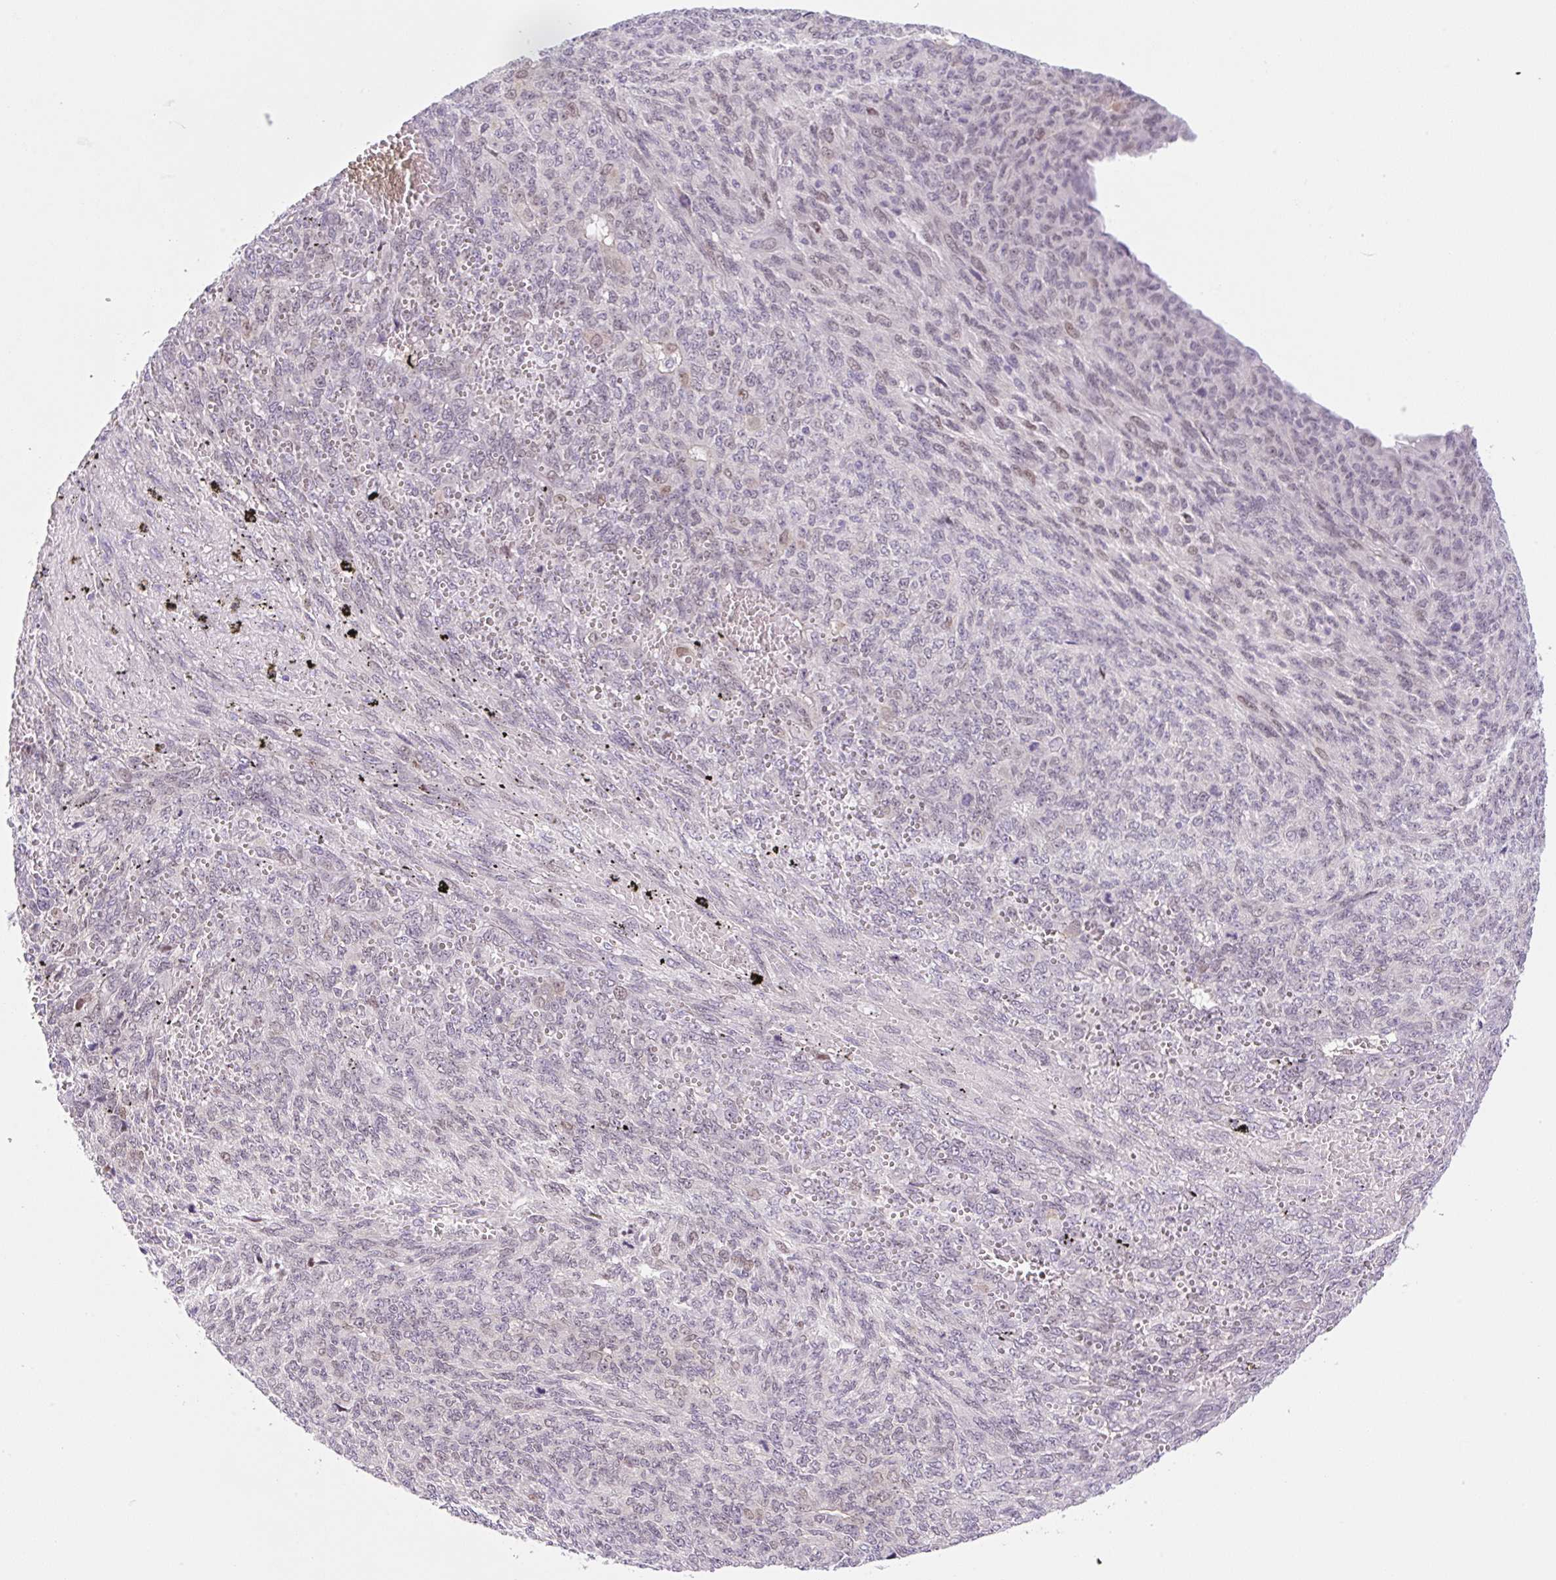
{"staining": {"intensity": "weak", "quantity": "<25%", "location": "nuclear"}, "tissue": "endometrial cancer", "cell_type": "Tumor cells", "image_type": "cancer", "snomed": [{"axis": "morphology", "description": "Adenocarcinoma, NOS"}, {"axis": "topography", "description": "Endometrium"}], "caption": "The photomicrograph reveals no staining of tumor cells in endometrial cancer (adenocarcinoma).", "gene": "SYNE3", "patient": {"sex": "female", "age": 32}}